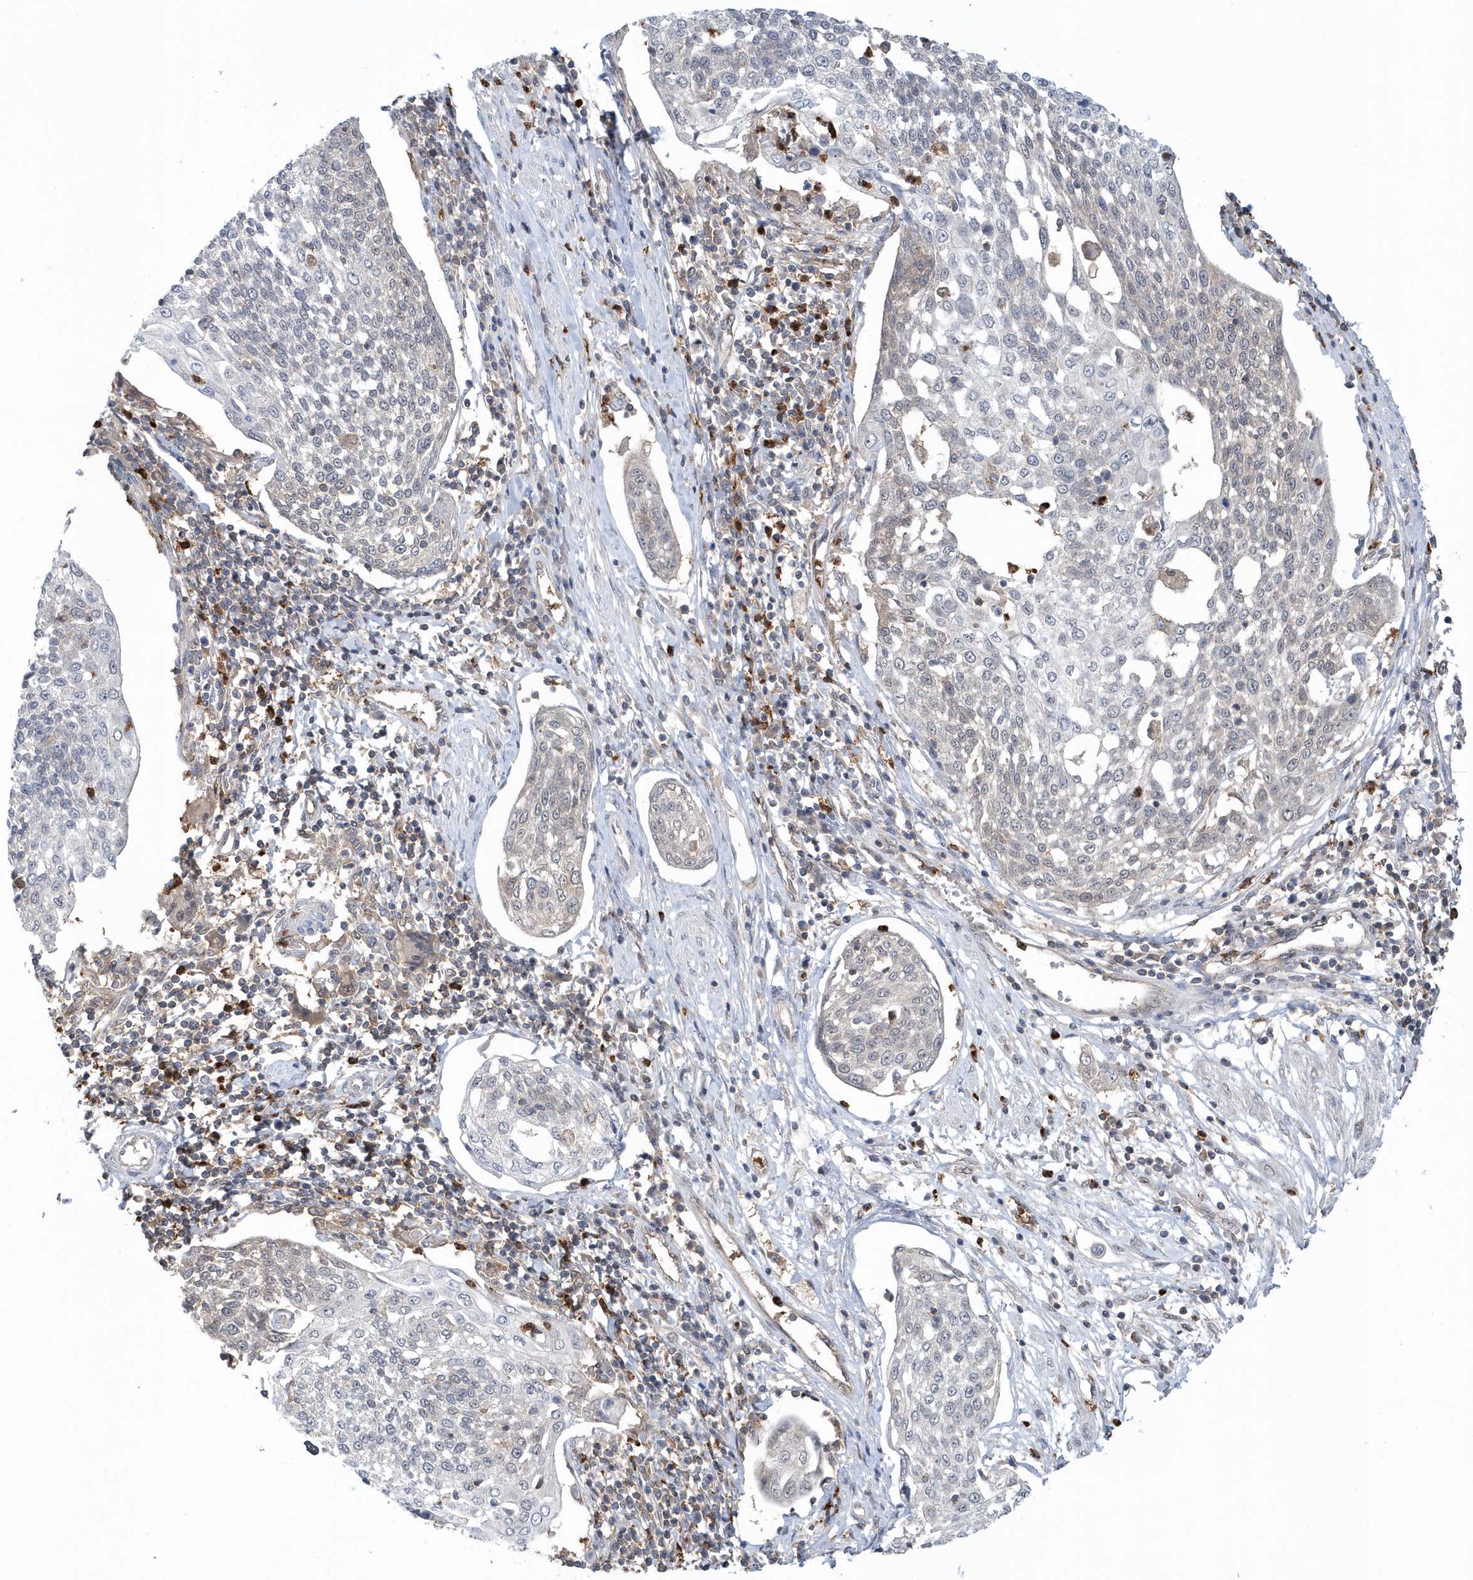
{"staining": {"intensity": "negative", "quantity": "none", "location": "none"}, "tissue": "cervical cancer", "cell_type": "Tumor cells", "image_type": "cancer", "snomed": [{"axis": "morphology", "description": "Squamous cell carcinoma, NOS"}, {"axis": "topography", "description": "Cervix"}], "caption": "An IHC micrograph of squamous cell carcinoma (cervical) is shown. There is no staining in tumor cells of squamous cell carcinoma (cervical). (Stains: DAB (3,3'-diaminobenzidine) immunohistochemistry with hematoxylin counter stain, Microscopy: brightfield microscopy at high magnification).", "gene": "RNF7", "patient": {"sex": "female", "age": 34}}